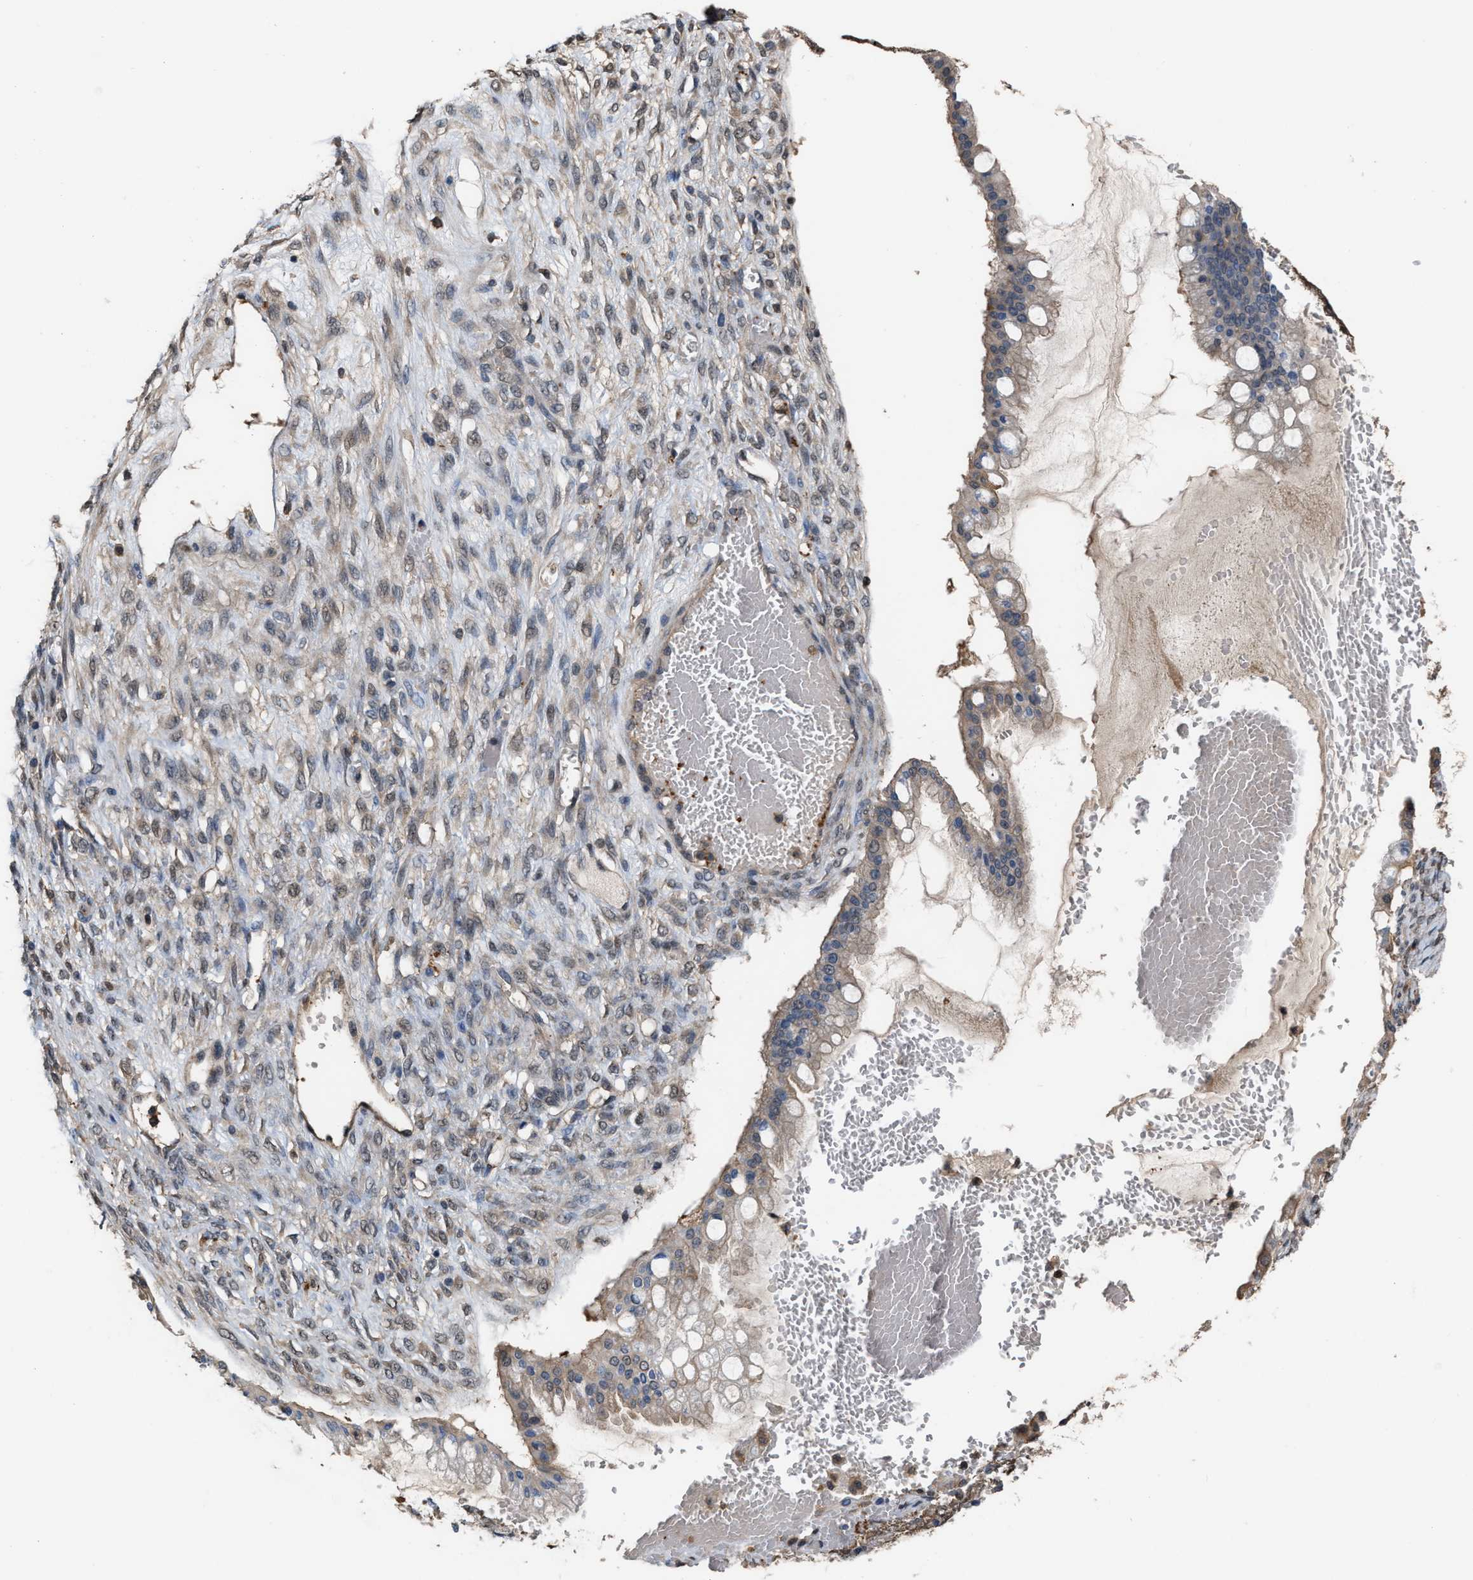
{"staining": {"intensity": "weak", "quantity": ">75%", "location": "cytoplasmic/membranous"}, "tissue": "ovarian cancer", "cell_type": "Tumor cells", "image_type": "cancer", "snomed": [{"axis": "morphology", "description": "Cystadenocarcinoma, mucinous, NOS"}, {"axis": "topography", "description": "Ovary"}], "caption": "This histopathology image reveals IHC staining of human ovarian cancer, with low weak cytoplasmic/membranous positivity in about >75% of tumor cells.", "gene": "MTPN", "patient": {"sex": "female", "age": 73}}